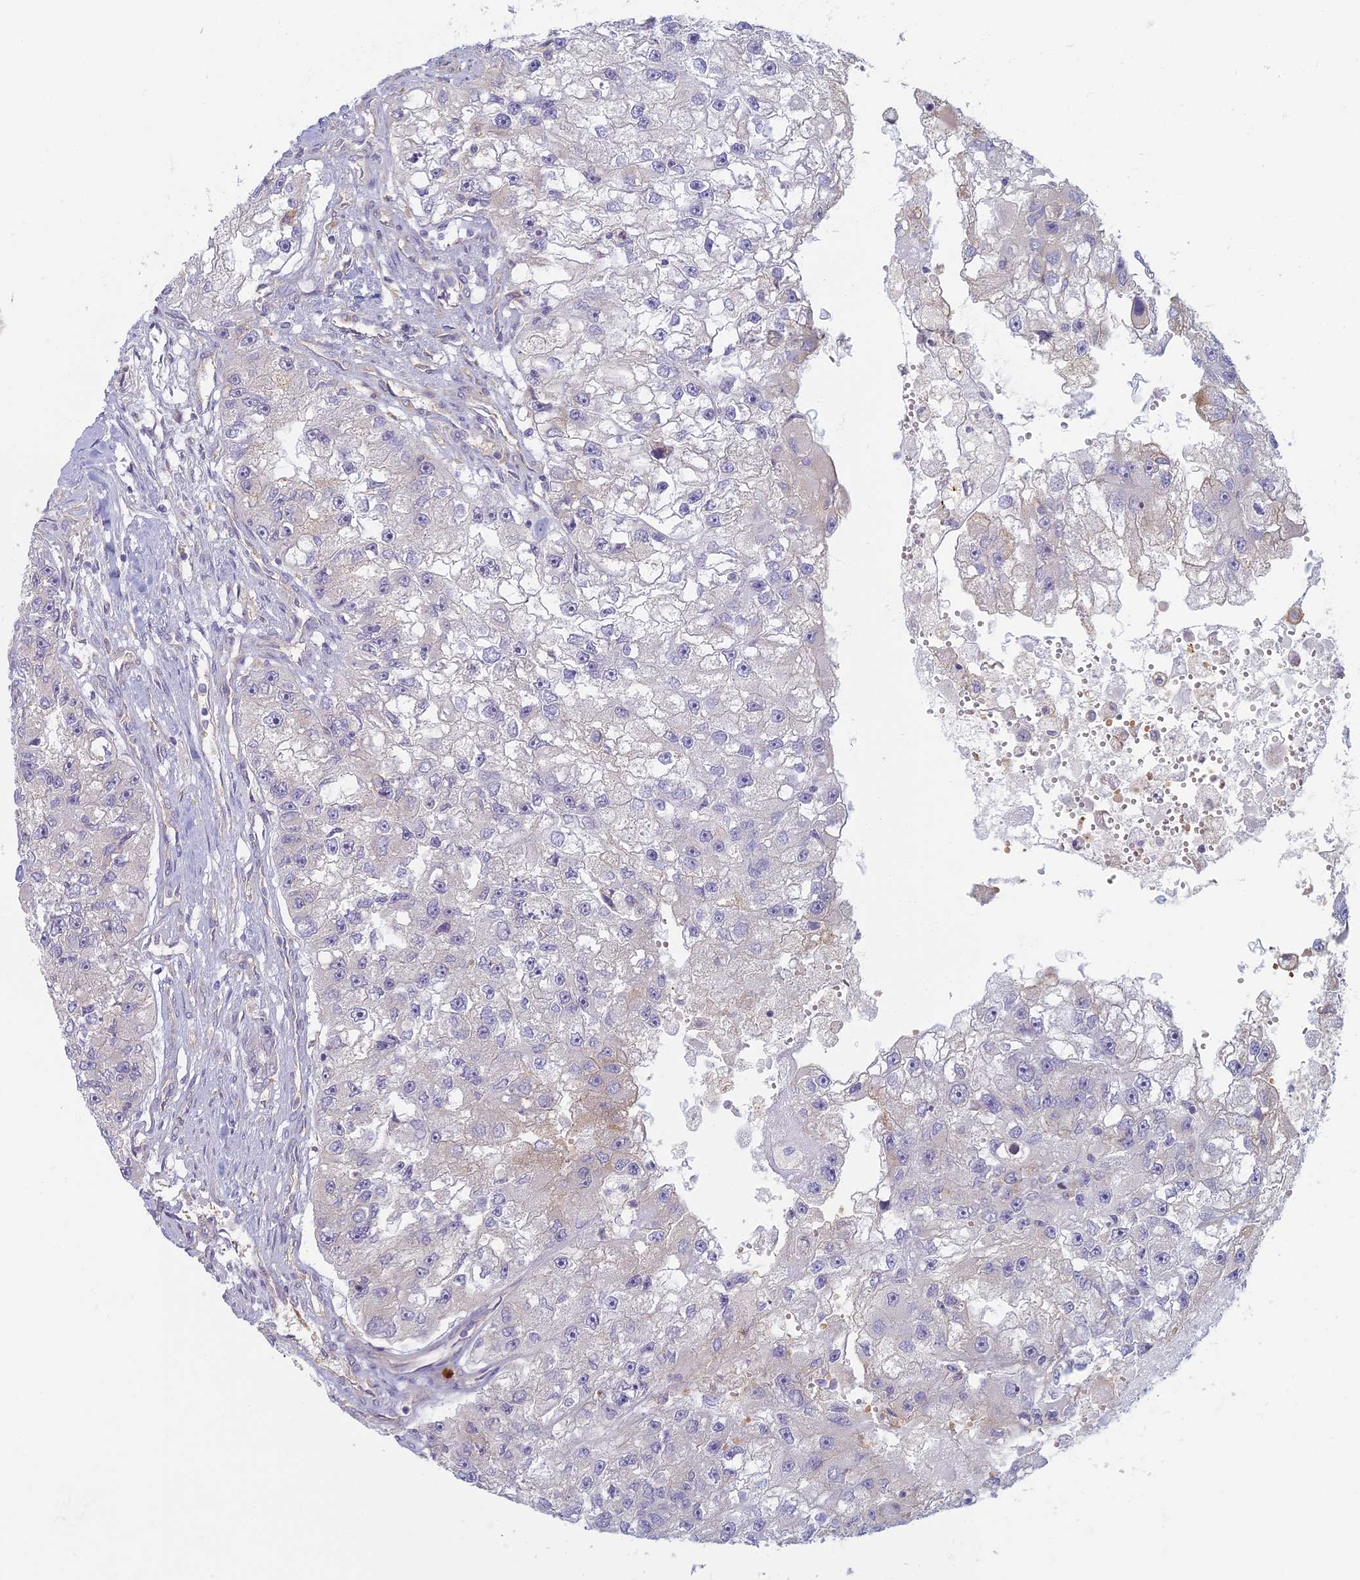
{"staining": {"intensity": "negative", "quantity": "none", "location": "none"}, "tissue": "renal cancer", "cell_type": "Tumor cells", "image_type": "cancer", "snomed": [{"axis": "morphology", "description": "Adenocarcinoma, NOS"}, {"axis": "topography", "description": "Kidney"}], "caption": "Tumor cells show no significant protein expression in adenocarcinoma (renal).", "gene": "PROX2", "patient": {"sex": "male", "age": 63}}